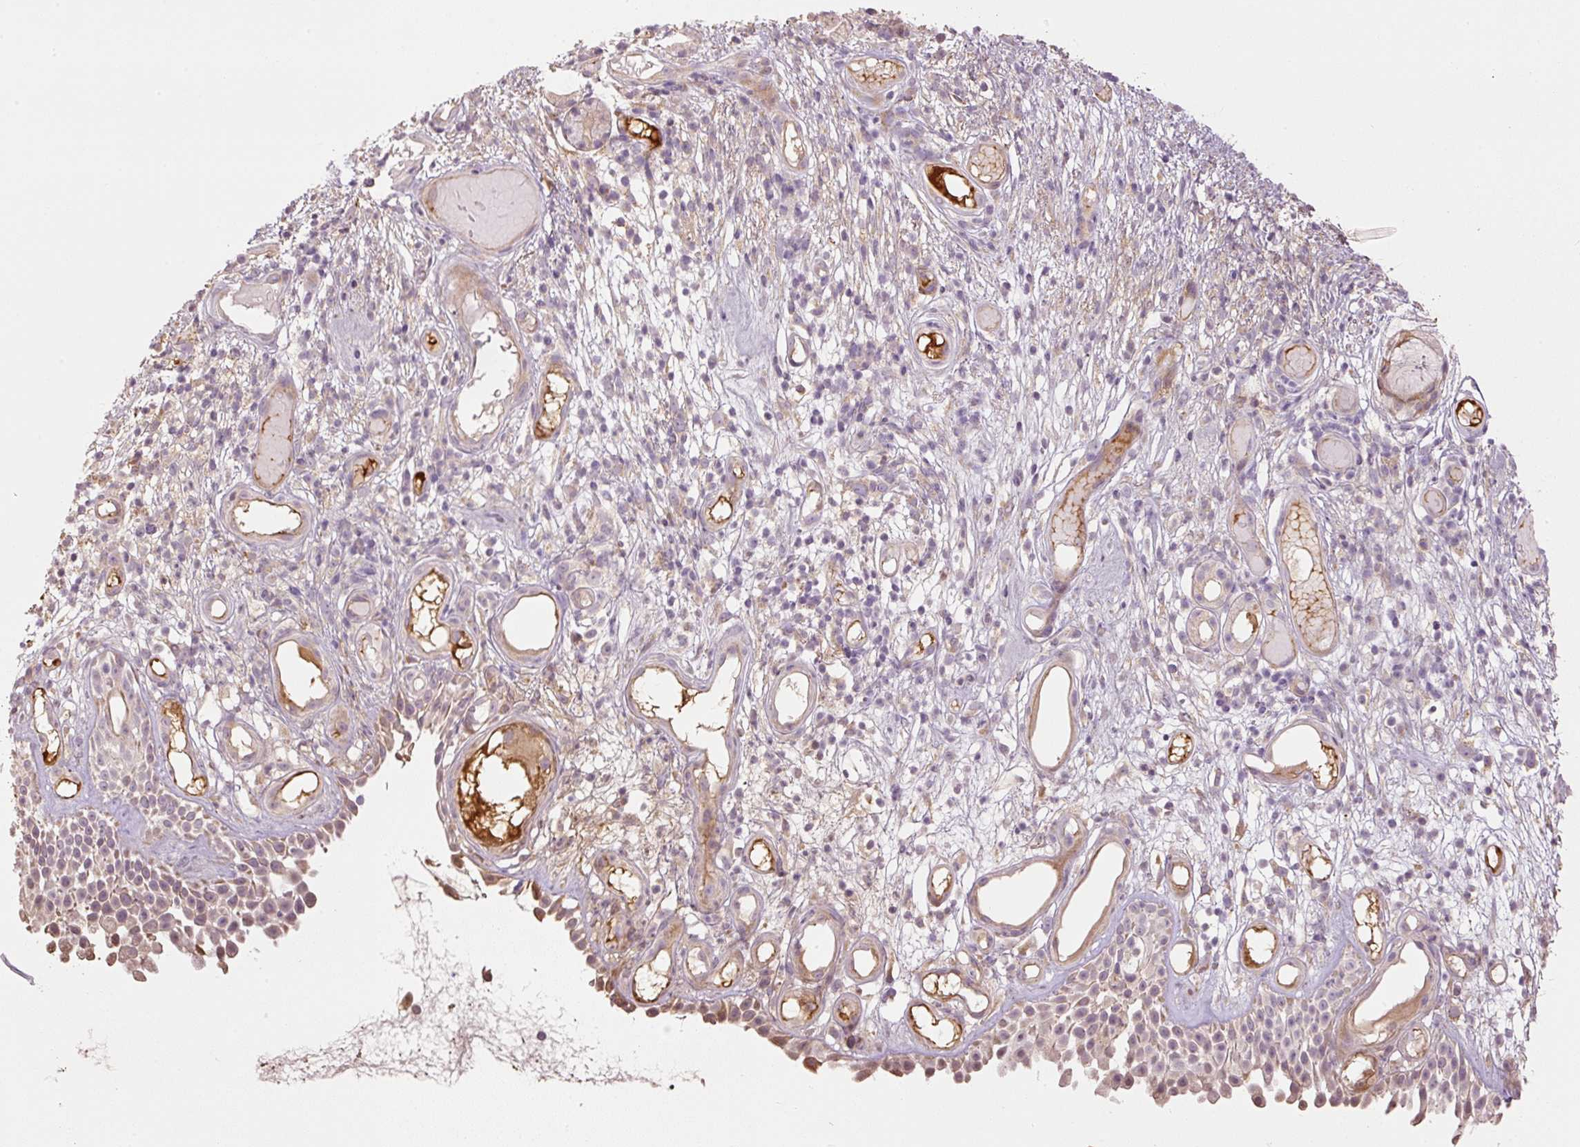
{"staining": {"intensity": "moderate", "quantity": "25%-75%", "location": "cytoplasmic/membranous"}, "tissue": "nasopharynx", "cell_type": "Respiratory epithelial cells", "image_type": "normal", "snomed": [{"axis": "morphology", "description": "Normal tissue, NOS"}, {"axis": "morphology", "description": "Inflammation, NOS"}, {"axis": "topography", "description": "Nasopharynx"}], "caption": "IHC (DAB) staining of normal nasopharynx shows moderate cytoplasmic/membranous protein positivity in about 25%-75% of respiratory epithelial cells.", "gene": "SERPING1", "patient": {"sex": "male", "age": 54}}